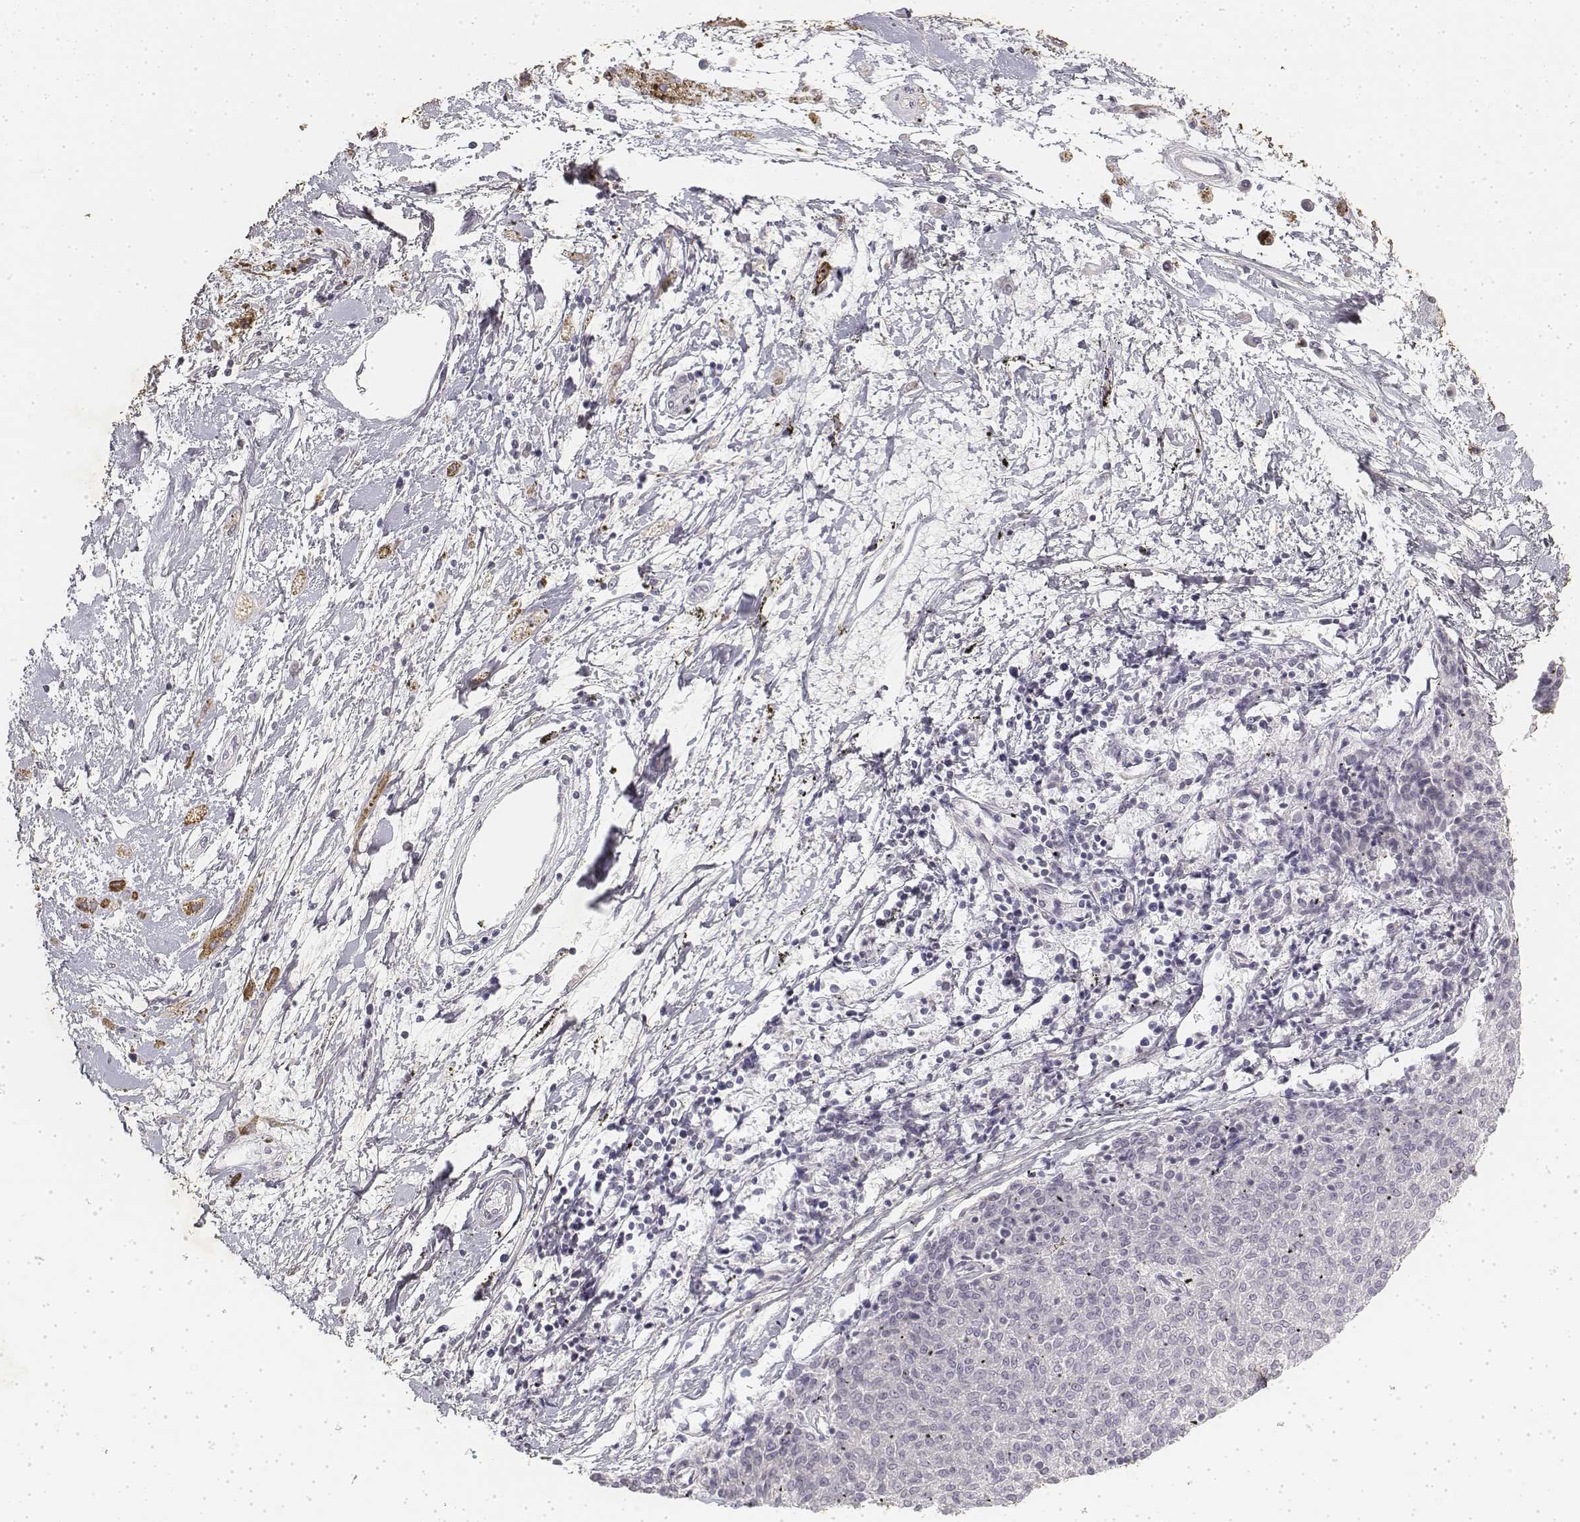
{"staining": {"intensity": "negative", "quantity": "none", "location": "none"}, "tissue": "melanoma", "cell_type": "Tumor cells", "image_type": "cancer", "snomed": [{"axis": "morphology", "description": "Malignant melanoma, NOS"}, {"axis": "topography", "description": "Skin"}], "caption": "High magnification brightfield microscopy of malignant melanoma stained with DAB (3,3'-diaminobenzidine) (brown) and counterstained with hematoxylin (blue): tumor cells show no significant staining.", "gene": "KRT84", "patient": {"sex": "female", "age": 72}}